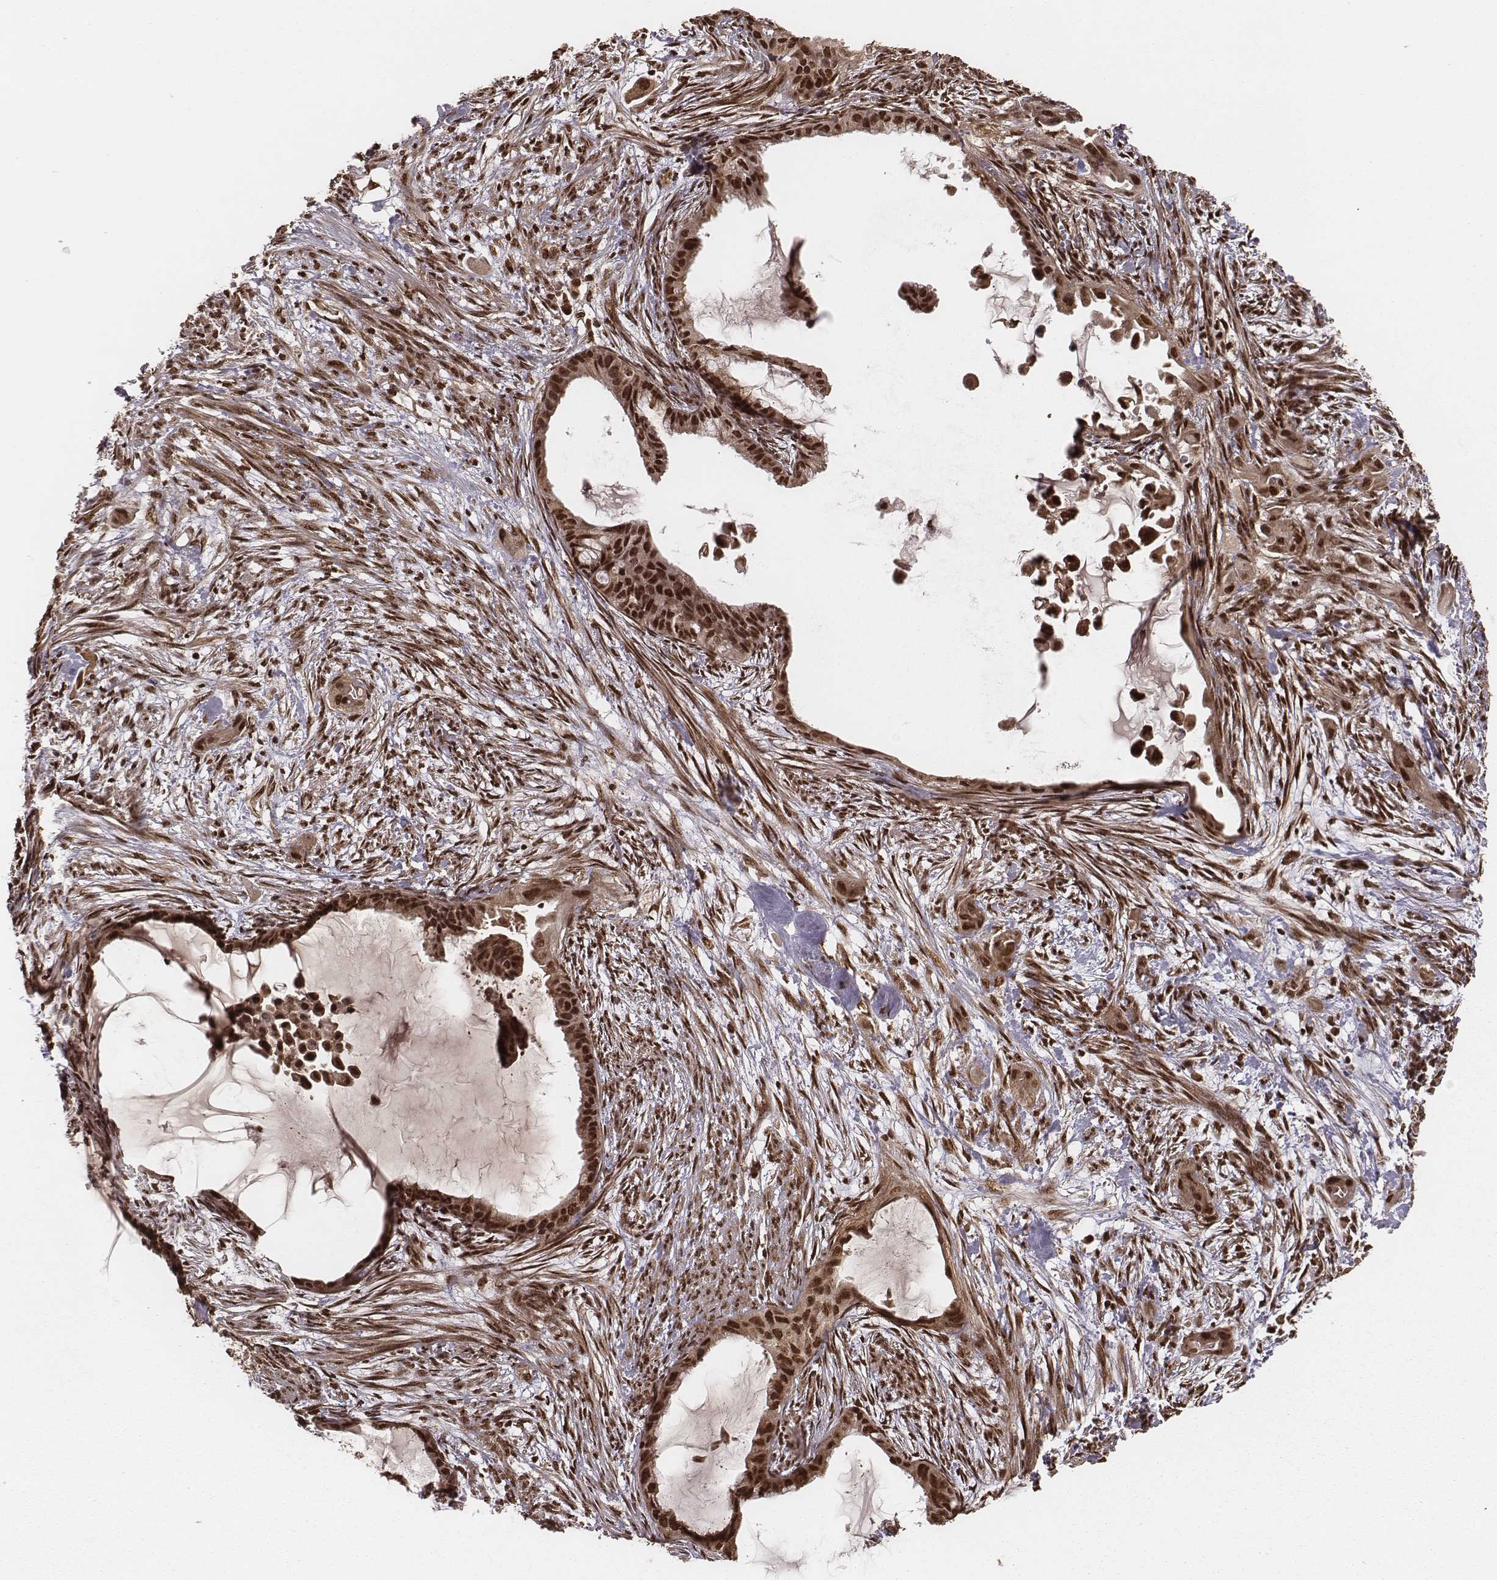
{"staining": {"intensity": "strong", "quantity": ">75%", "location": "cytoplasmic/membranous,nuclear"}, "tissue": "endometrial cancer", "cell_type": "Tumor cells", "image_type": "cancer", "snomed": [{"axis": "morphology", "description": "Adenocarcinoma, NOS"}, {"axis": "topography", "description": "Endometrium"}], "caption": "Immunohistochemistry (IHC) image of neoplastic tissue: human endometrial adenocarcinoma stained using immunohistochemistry reveals high levels of strong protein expression localized specifically in the cytoplasmic/membranous and nuclear of tumor cells, appearing as a cytoplasmic/membranous and nuclear brown color.", "gene": "NFX1", "patient": {"sex": "female", "age": 86}}